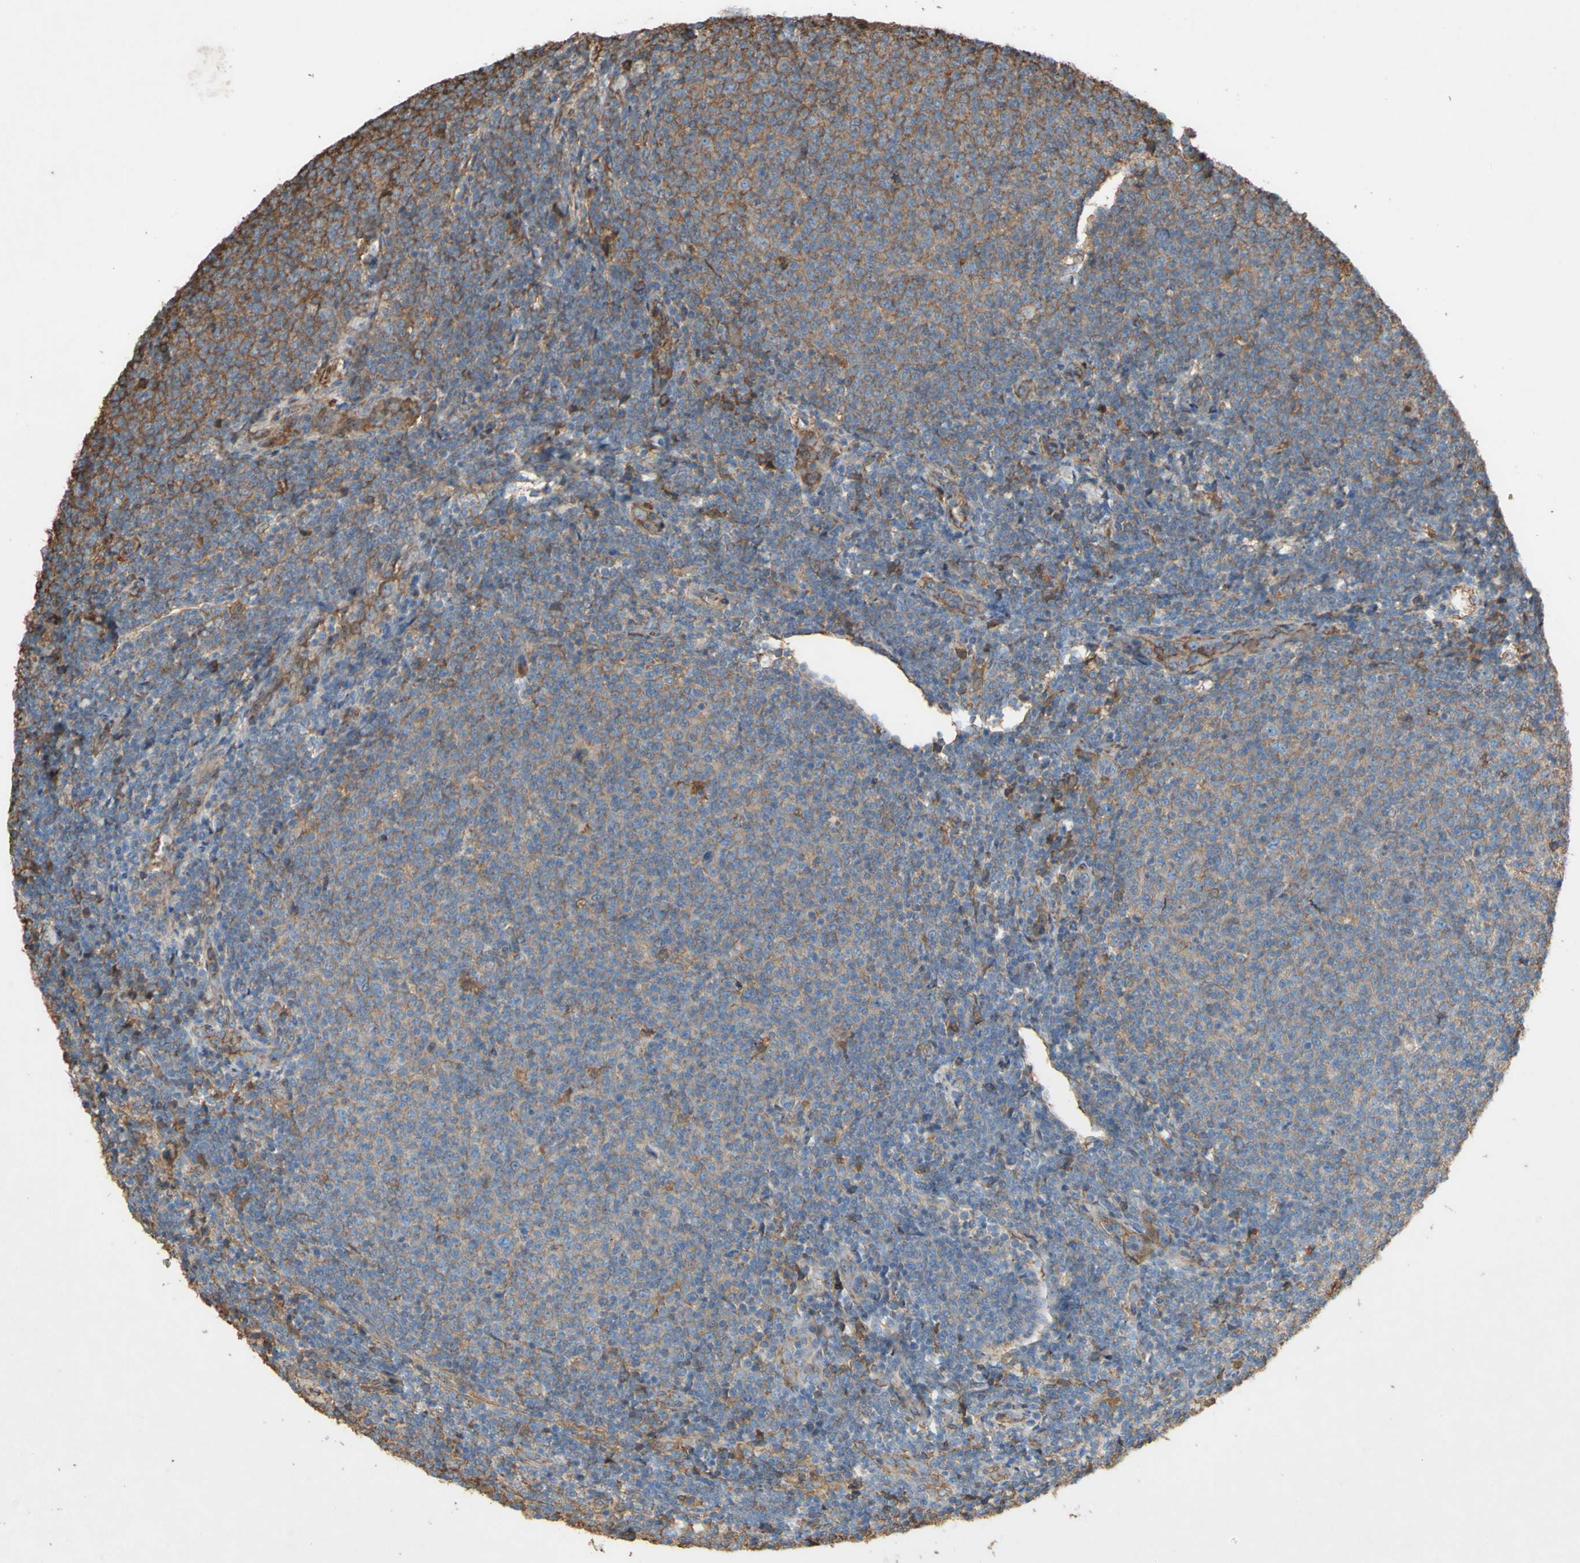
{"staining": {"intensity": "weak", "quantity": "25%-75%", "location": "cytoplasmic/membranous"}, "tissue": "lymphoma", "cell_type": "Tumor cells", "image_type": "cancer", "snomed": [{"axis": "morphology", "description": "Malignant lymphoma, non-Hodgkin's type, Low grade"}, {"axis": "topography", "description": "Lymph node"}], "caption": "A micrograph of lymphoma stained for a protein demonstrates weak cytoplasmic/membranous brown staining in tumor cells.", "gene": "PTGDS", "patient": {"sex": "male", "age": 66}}